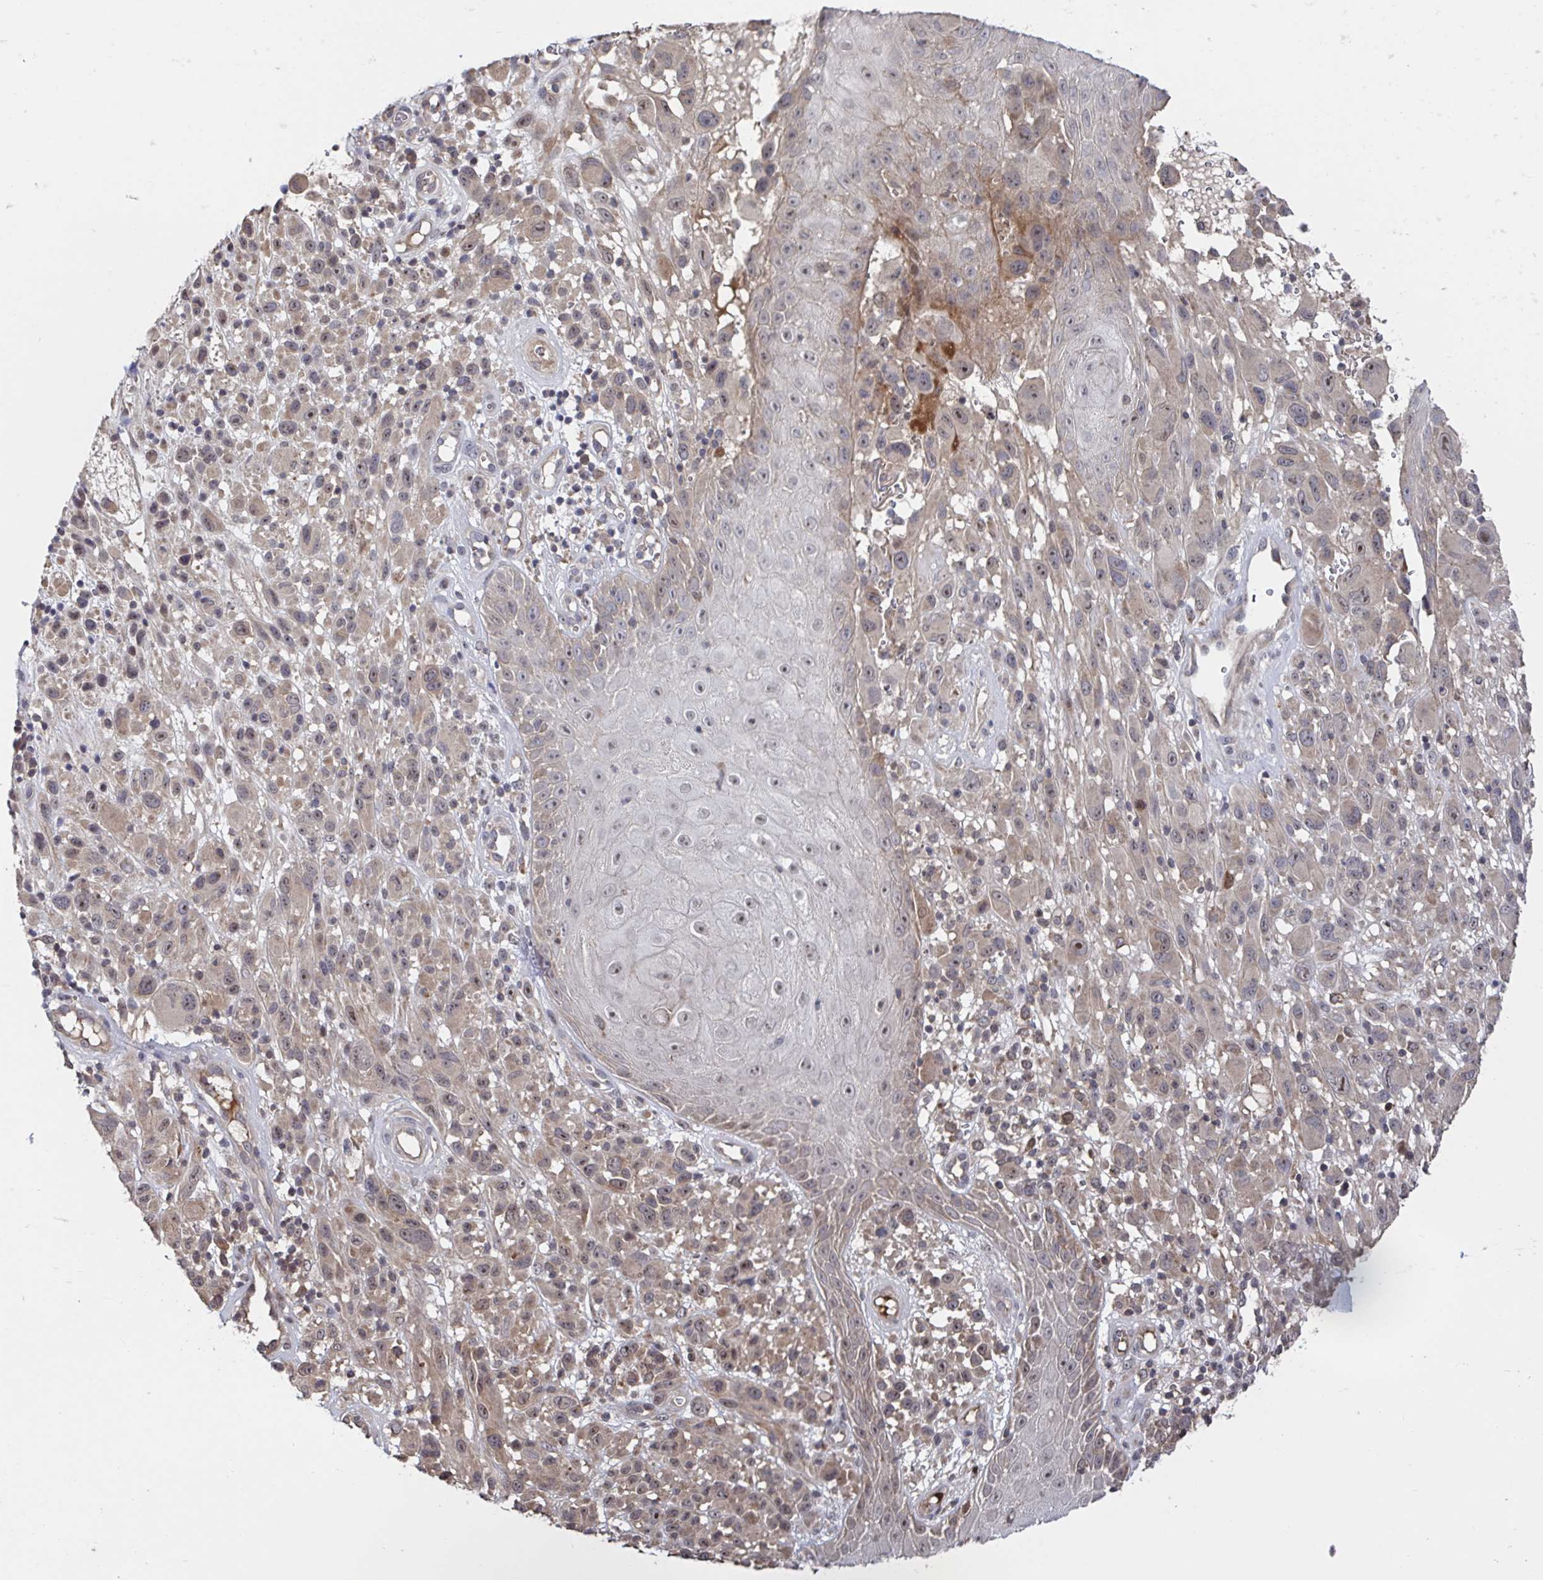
{"staining": {"intensity": "weak", "quantity": ">75%", "location": "cytoplasmic/membranous,nuclear"}, "tissue": "melanoma", "cell_type": "Tumor cells", "image_type": "cancer", "snomed": [{"axis": "morphology", "description": "Malignant melanoma, NOS"}, {"axis": "topography", "description": "Skin"}], "caption": "This photomicrograph demonstrates immunohistochemistry (IHC) staining of melanoma, with low weak cytoplasmic/membranous and nuclear staining in approximately >75% of tumor cells.", "gene": "DHRS12", "patient": {"sex": "male", "age": 68}}